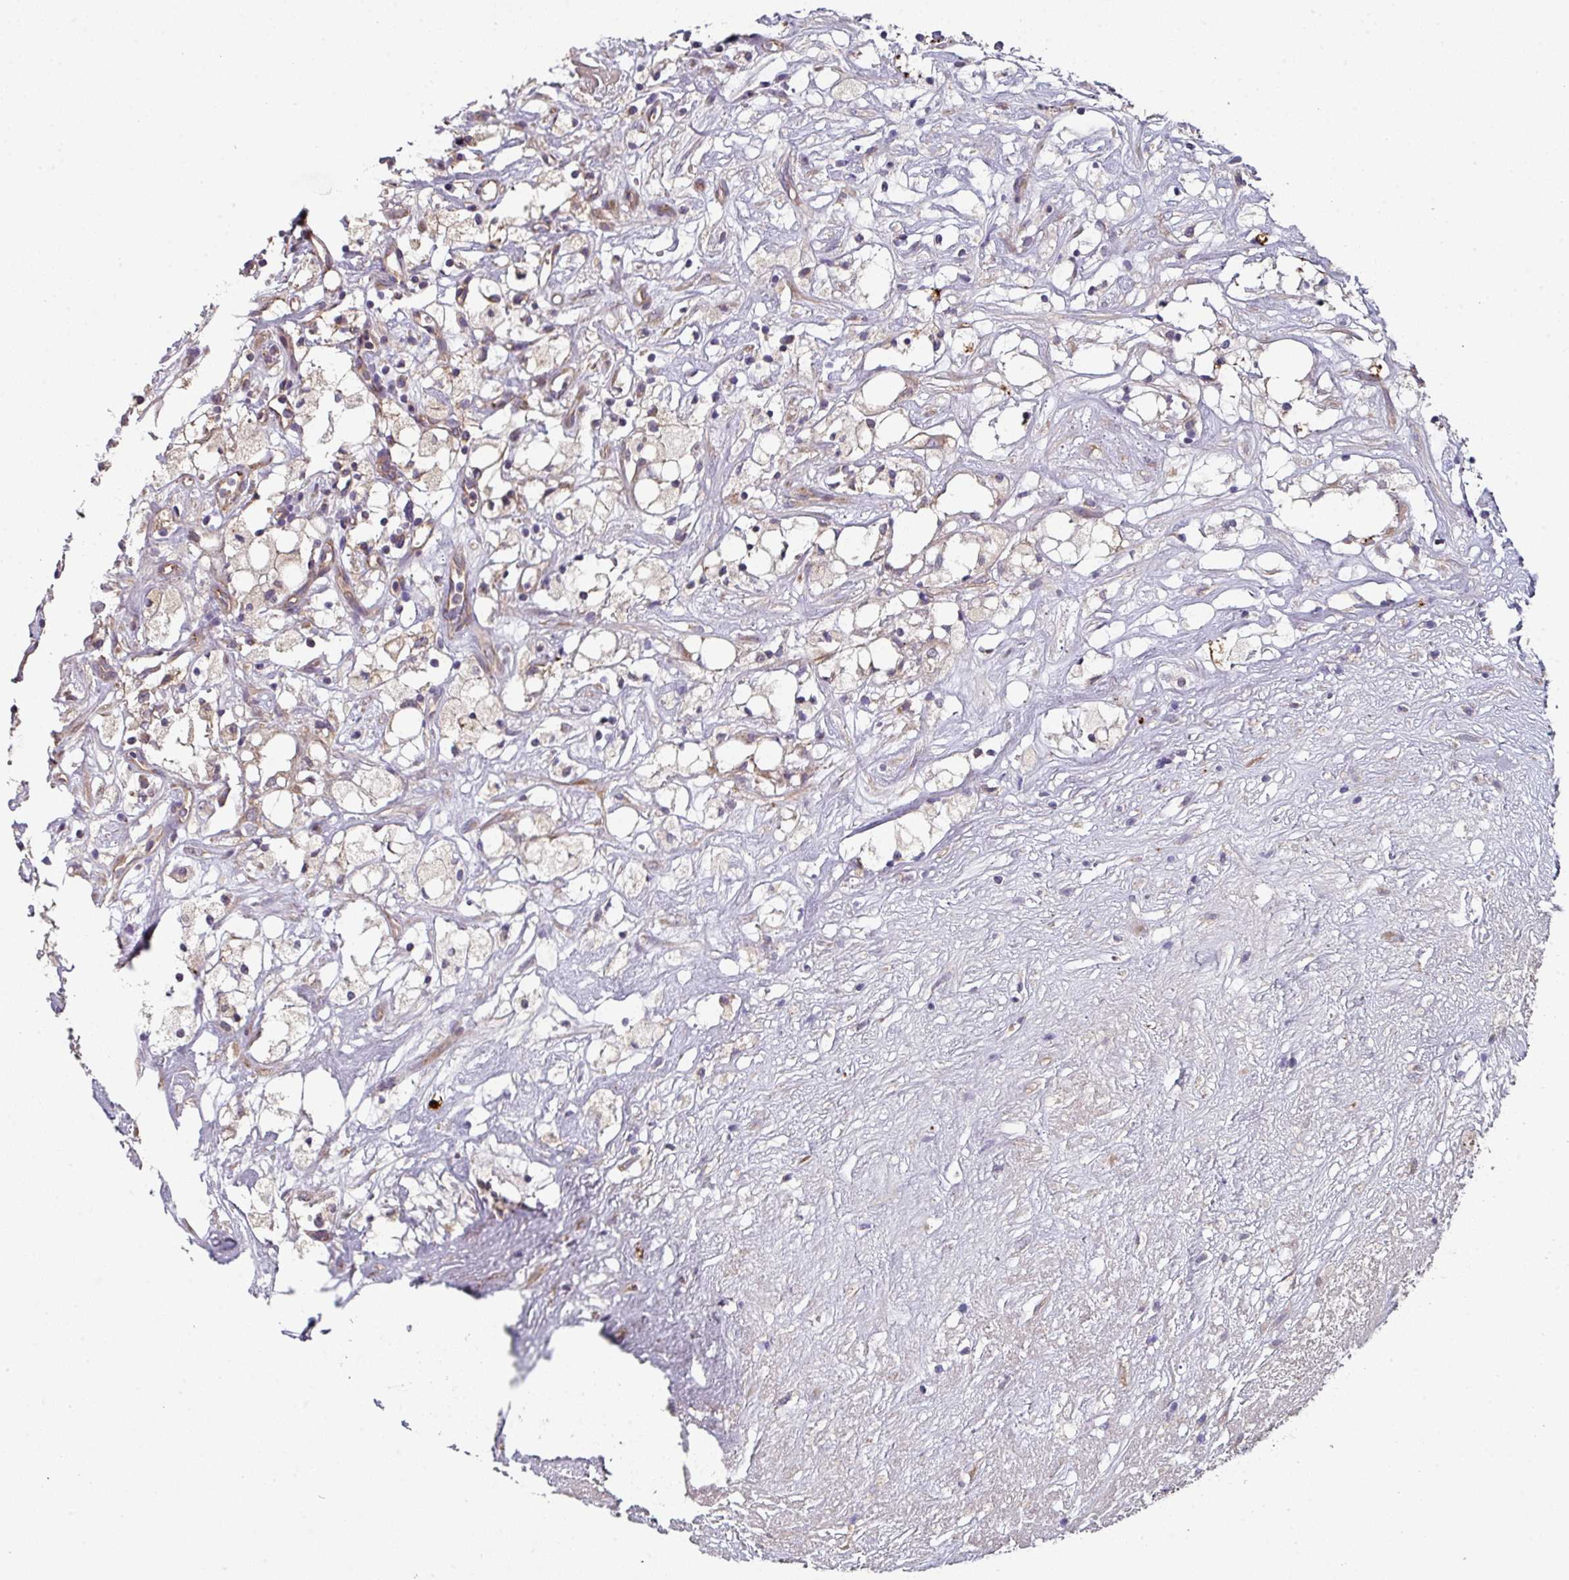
{"staining": {"intensity": "negative", "quantity": "none", "location": "none"}, "tissue": "renal cancer", "cell_type": "Tumor cells", "image_type": "cancer", "snomed": [{"axis": "morphology", "description": "Adenocarcinoma, NOS"}, {"axis": "topography", "description": "Kidney"}], "caption": "High magnification brightfield microscopy of renal cancer (adenocarcinoma) stained with DAB (brown) and counterstained with hematoxylin (blue): tumor cells show no significant positivity.", "gene": "DCAF12L2", "patient": {"sex": "male", "age": 59}}